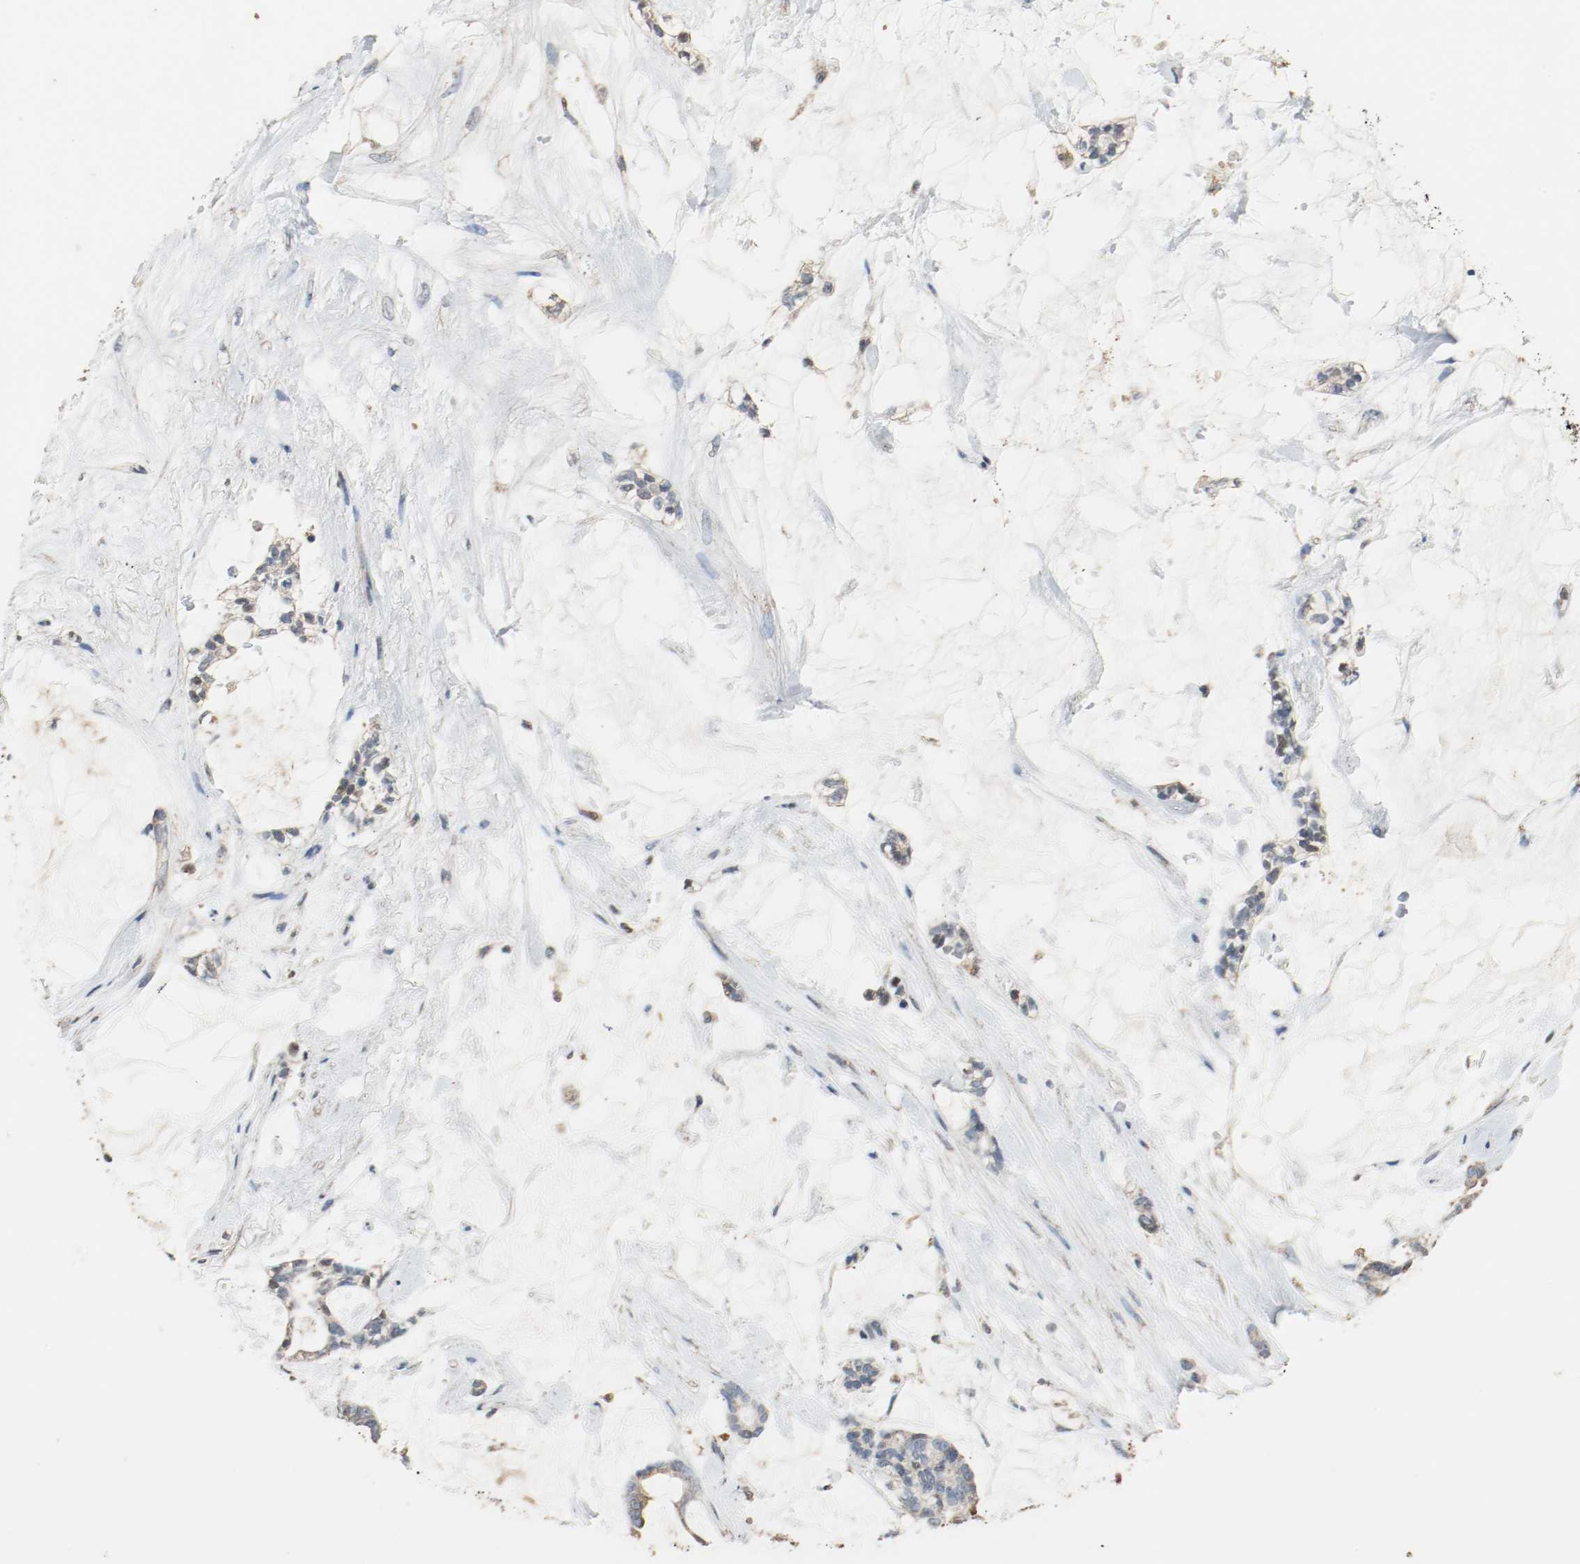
{"staining": {"intensity": "moderate", "quantity": ">75%", "location": "cytoplasmic/membranous"}, "tissue": "pancreatic cancer", "cell_type": "Tumor cells", "image_type": "cancer", "snomed": [{"axis": "morphology", "description": "Adenocarcinoma, NOS"}, {"axis": "topography", "description": "Pancreas"}], "caption": "Protein expression analysis of human pancreatic adenocarcinoma reveals moderate cytoplasmic/membranous positivity in about >75% of tumor cells.", "gene": "ALDH4A1", "patient": {"sex": "female", "age": 73}}